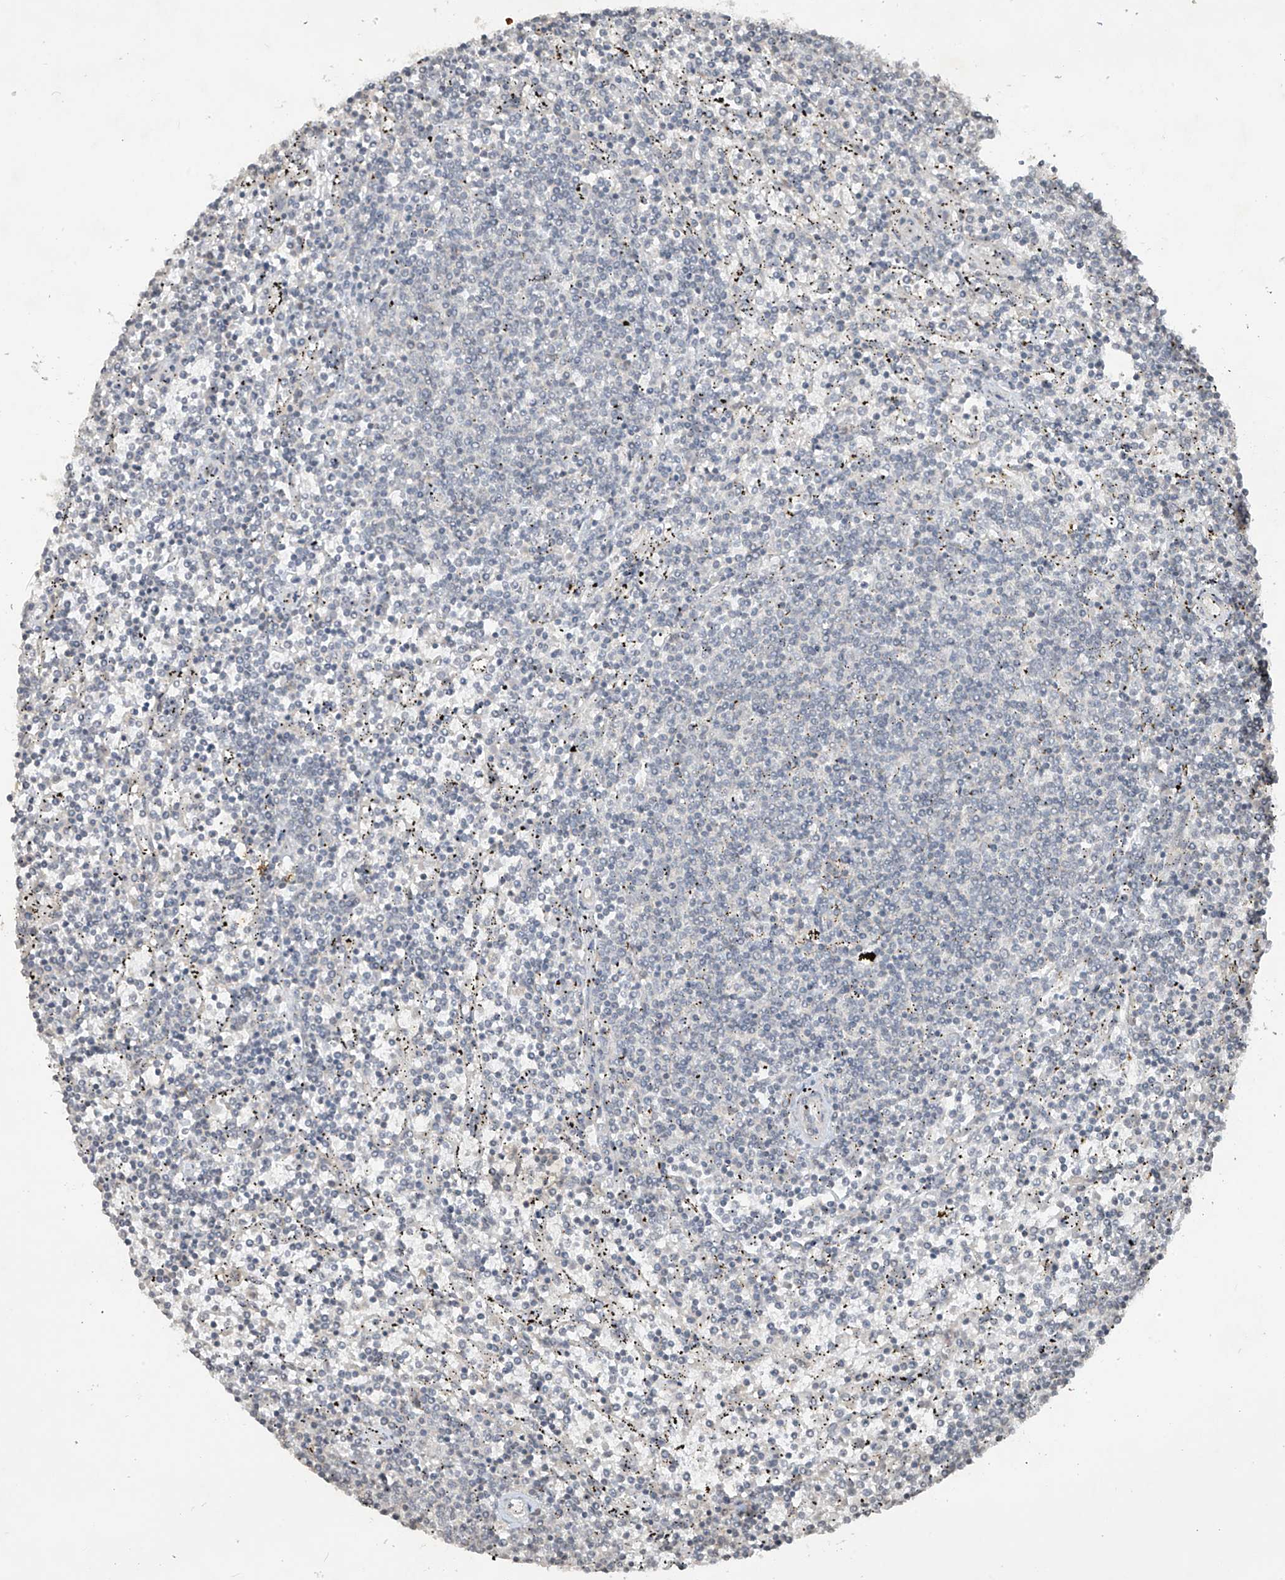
{"staining": {"intensity": "negative", "quantity": "none", "location": "none"}, "tissue": "lymphoma", "cell_type": "Tumor cells", "image_type": "cancer", "snomed": [{"axis": "morphology", "description": "Malignant lymphoma, non-Hodgkin's type, Low grade"}, {"axis": "topography", "description": "Spleen"}], "caption": "IHC histopathology image of neoplastic tissue: malignant lymphoma, non-Hodgkin's type (low-grade) stained with DAB reveals no significant protein positivity in tumor cells.", "gene": "DGKQ", "patient": {"sex": "female", "age": 50}}